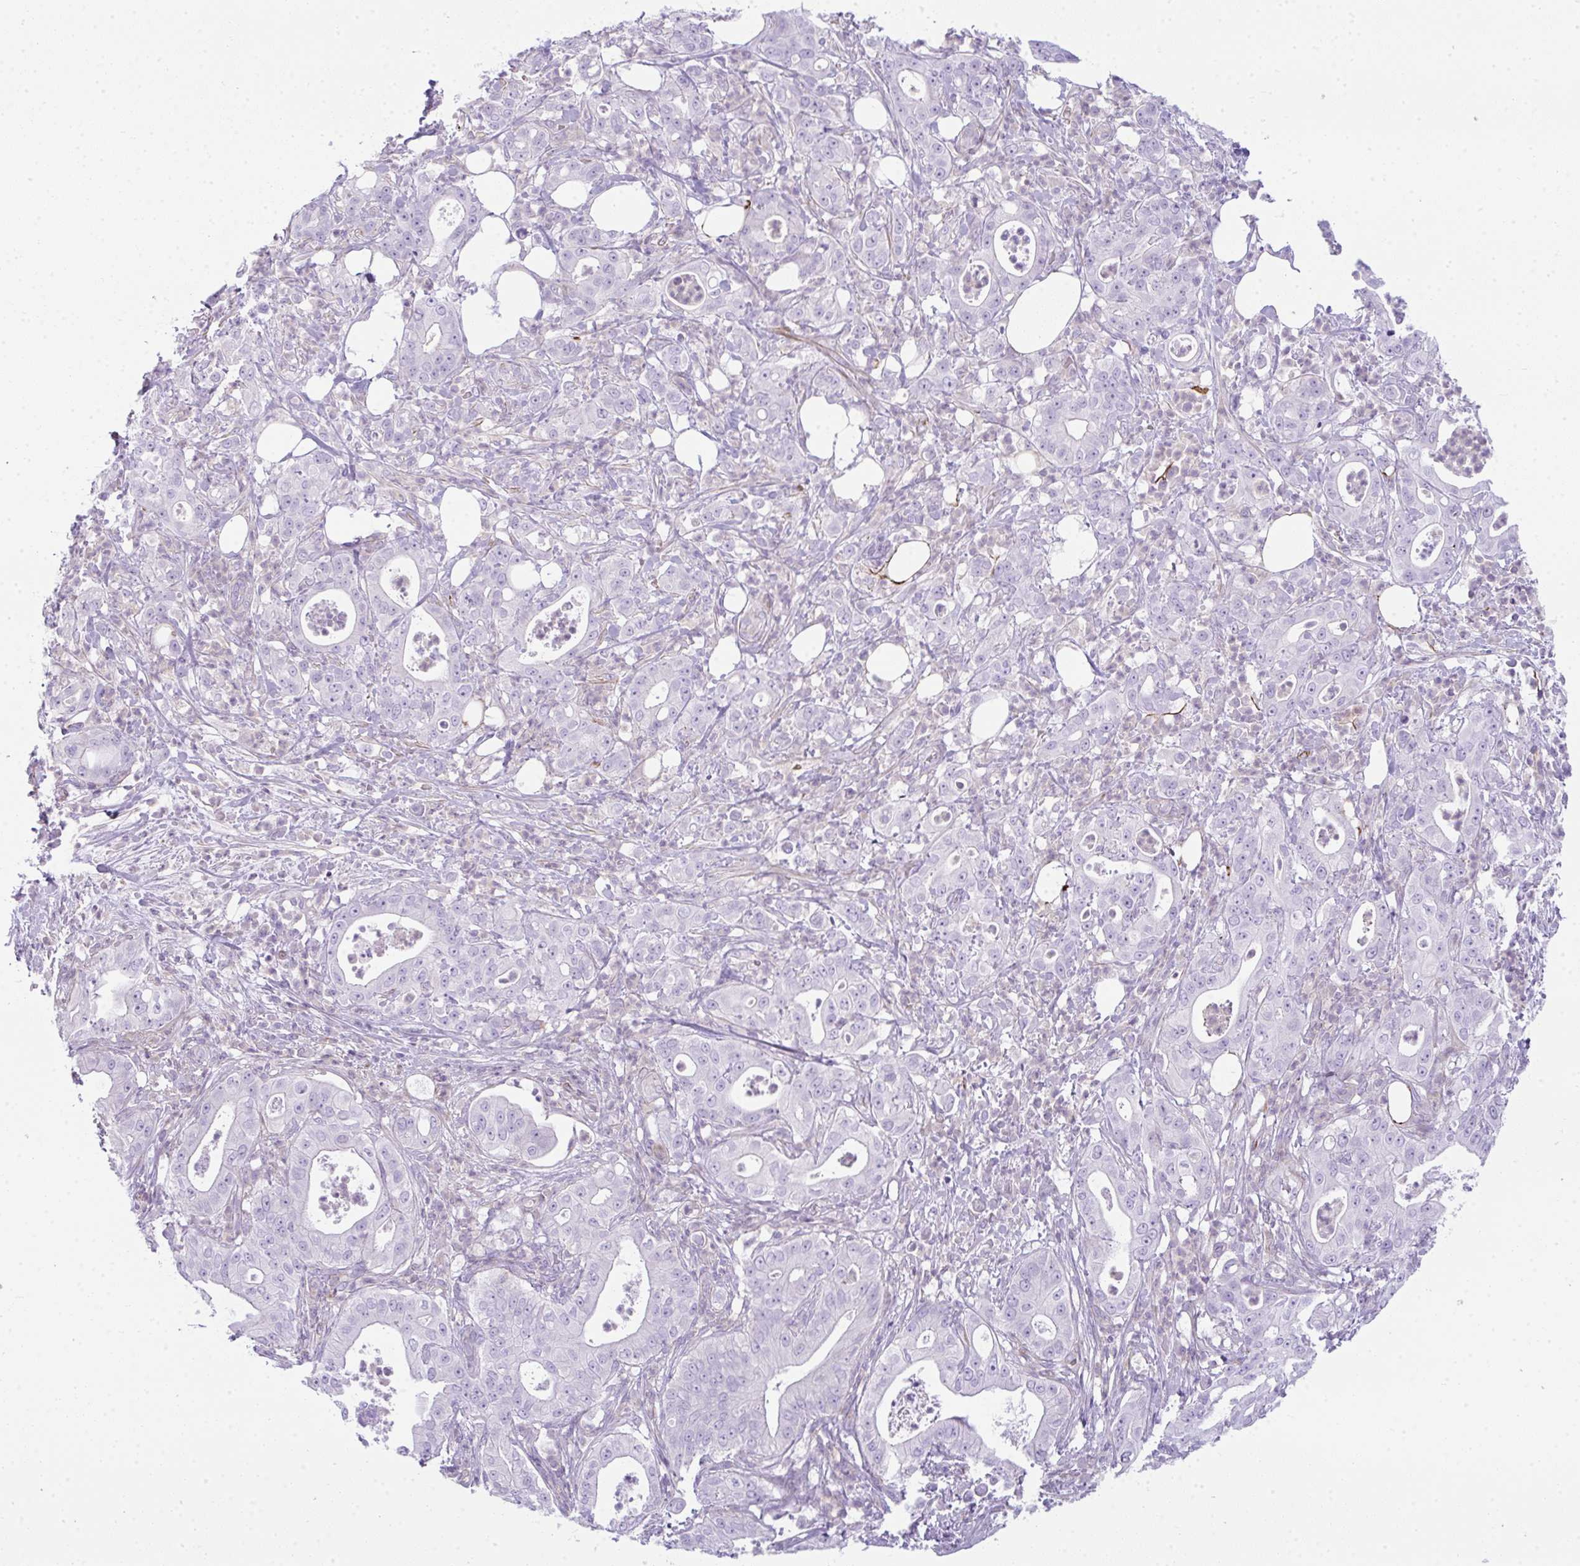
{"staining": {"intensity": "negative", "quantity": "none", "location": "none"}, "tissue": "pancreatic cancer", "cell_type": "Tumor cells", "image_type": "cancer", "snomed": [{"axis": "morphology", "description": "Adenocarcinoma, NOS"}, {"axis": "topography", "description": "Pancreas"}], "caption": "Immunohistochemistry (IHC) micrograph of neoplastic tissue: adenocarcinoma (pancreatic) stained with DAB demonstrates no significant protein positivity in tumor cells.", "gene": "CDRT15", "patient": {"sex": "male", "age": 71}}